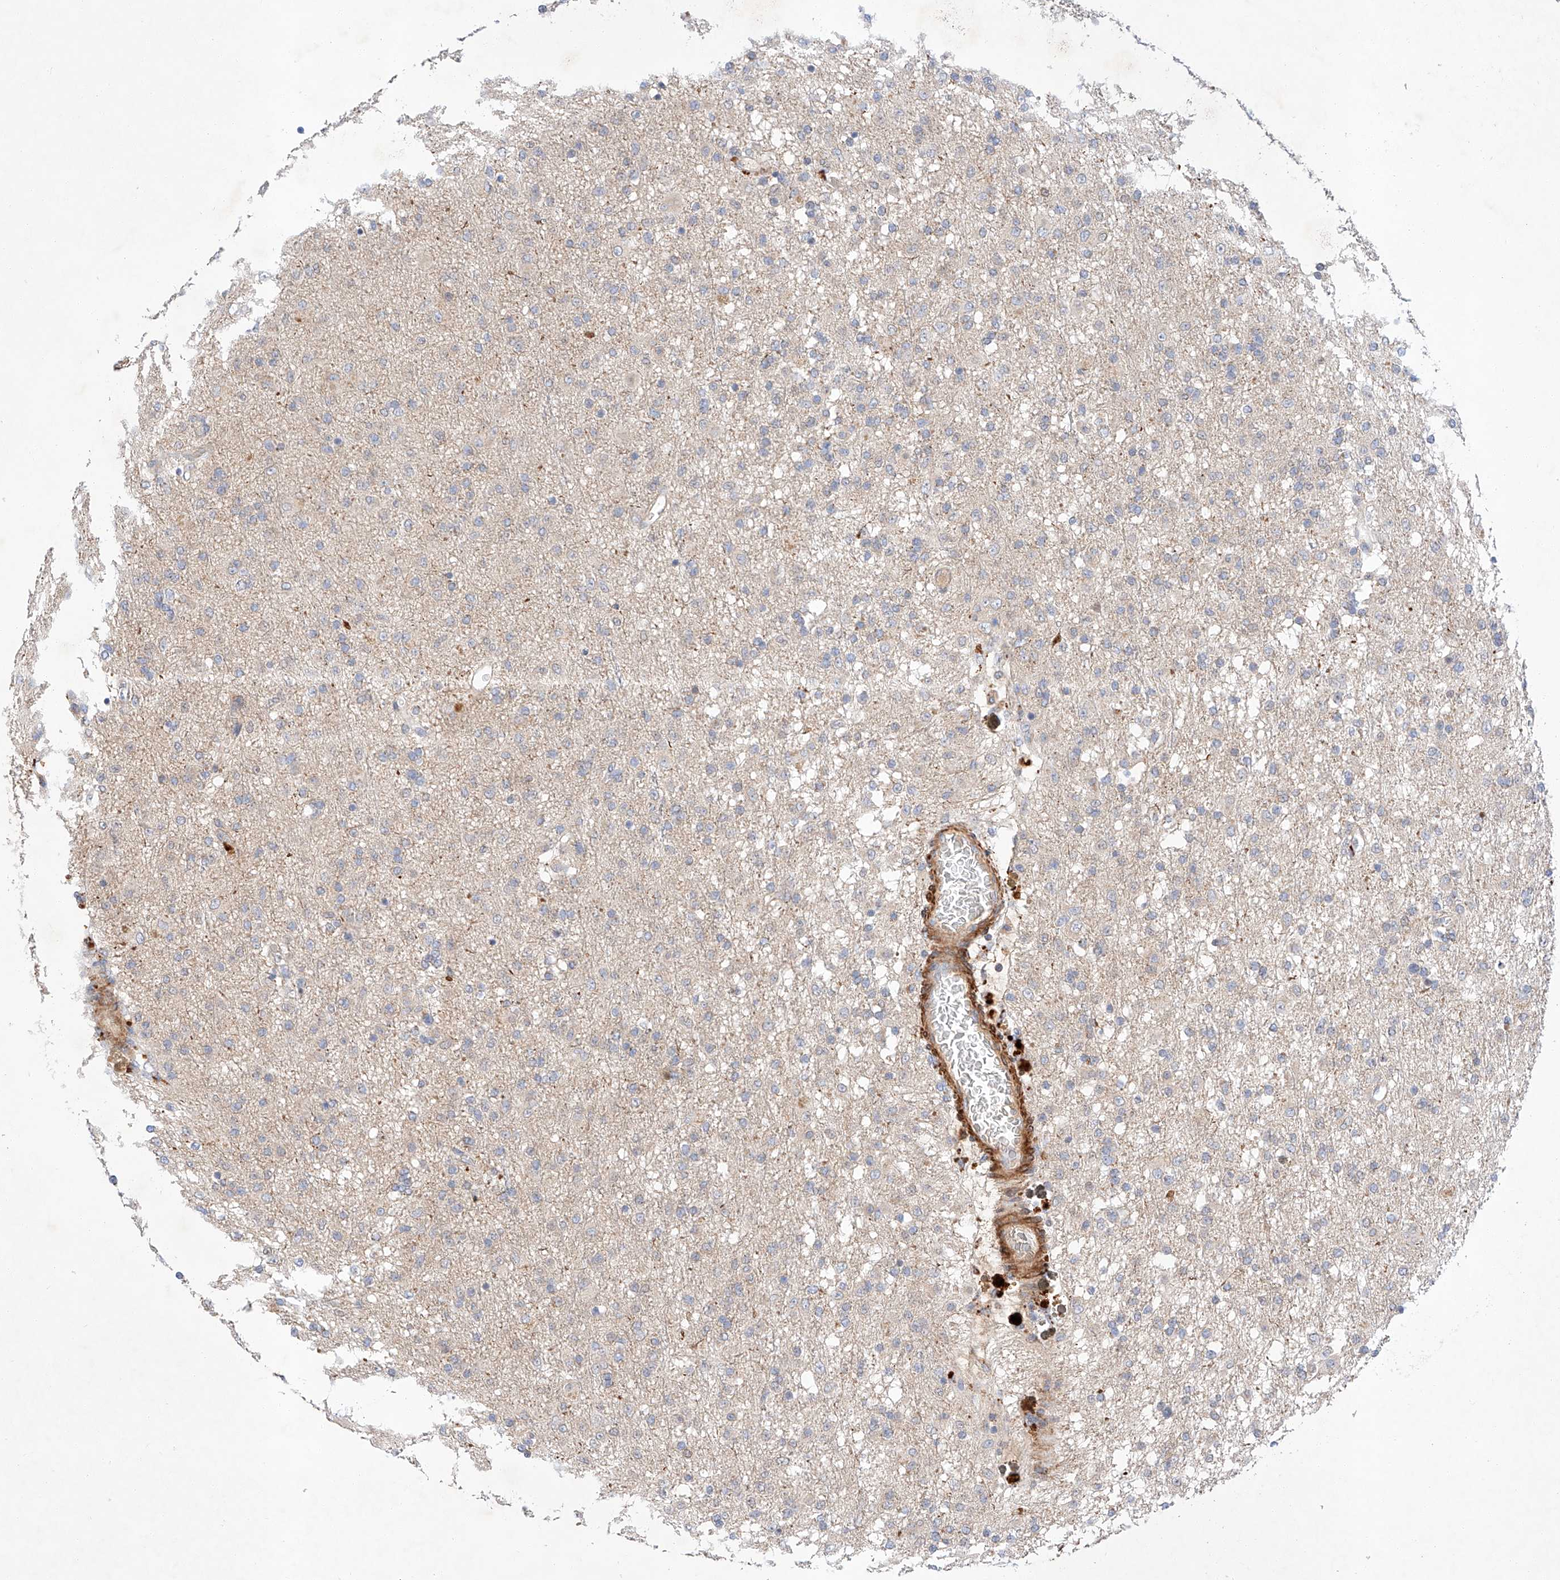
{"staining": {"intensity": "negative", "quantity": "none", "location": "none"}, "tissue": "glioma", "cell_type": "Tumor cells", "image_type": "cancer", "snomed": [{"axis": "morphology", "description": "Glioma, malignant, Low grade"}, {"axis": "topography", "description": "Brain"}], "caption": "Immunohistochemistry photomicrograph of glioma stained for a protein (brown), which displays no positivity in tumor cells. Nuclei are stained in blue.", "gene": "C6orf118", "patient": {"sex": "male", "age": 65}}